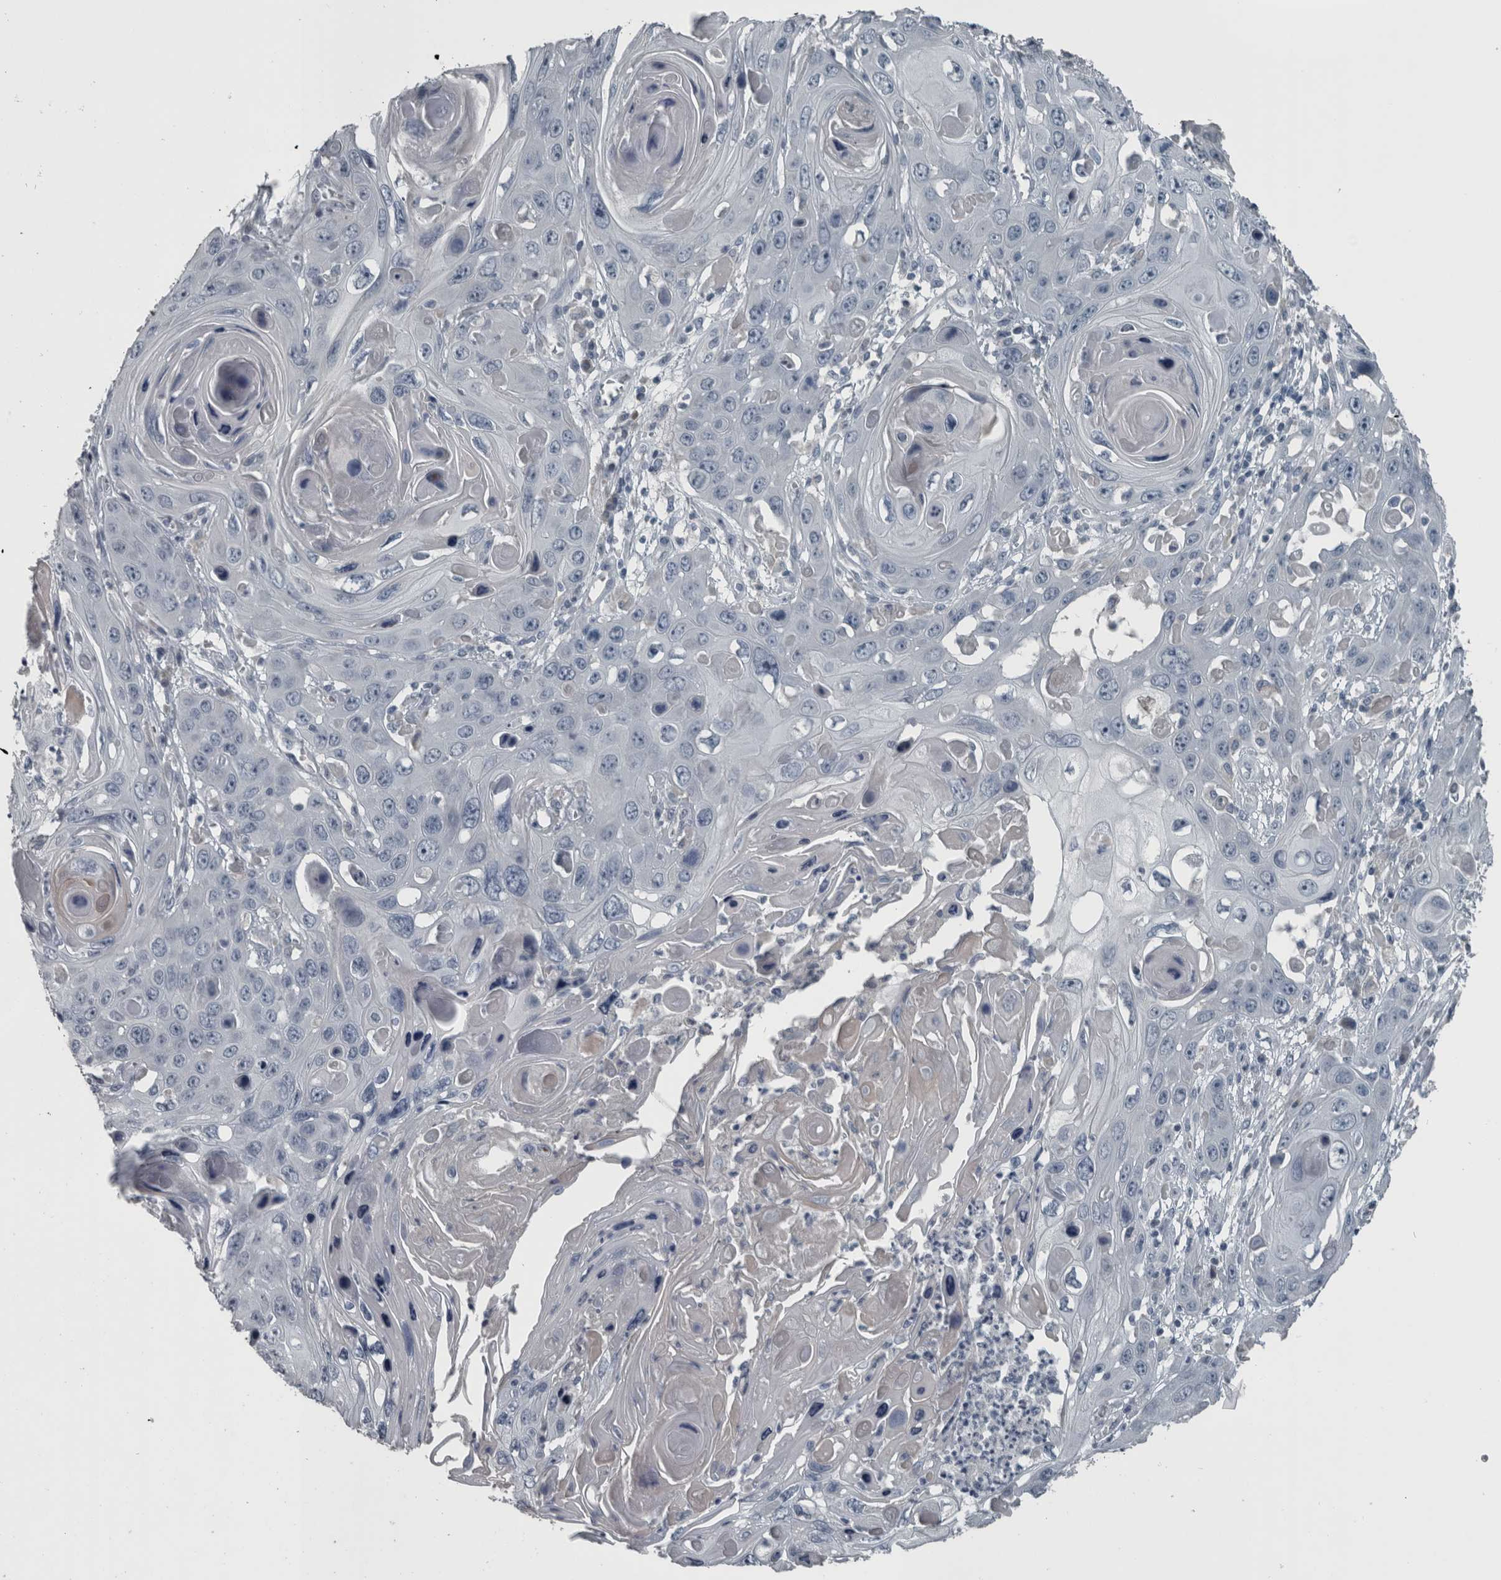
{"staining": {"intensity": "negative", "quantity": "none", "location": "none"}, "tissue": "skin cancer", "cell_type": "Tumor cells", "image_type": "cancer", "snomed": [{"axis": "morphology", "description": "Squamous cell carcinoma, NOS"}, {"axis": "topography", "description": "Skin"}], "caption": "IHC image of neoplastic tissue: human skin cancer (squamous cell carcinoma) stained with DAB (3,3'-diaminobenzidine) reveals no significant protein staining in tumor cells.", "gene": "KRT20", "patient": {"sex": "male", "age": 55}}